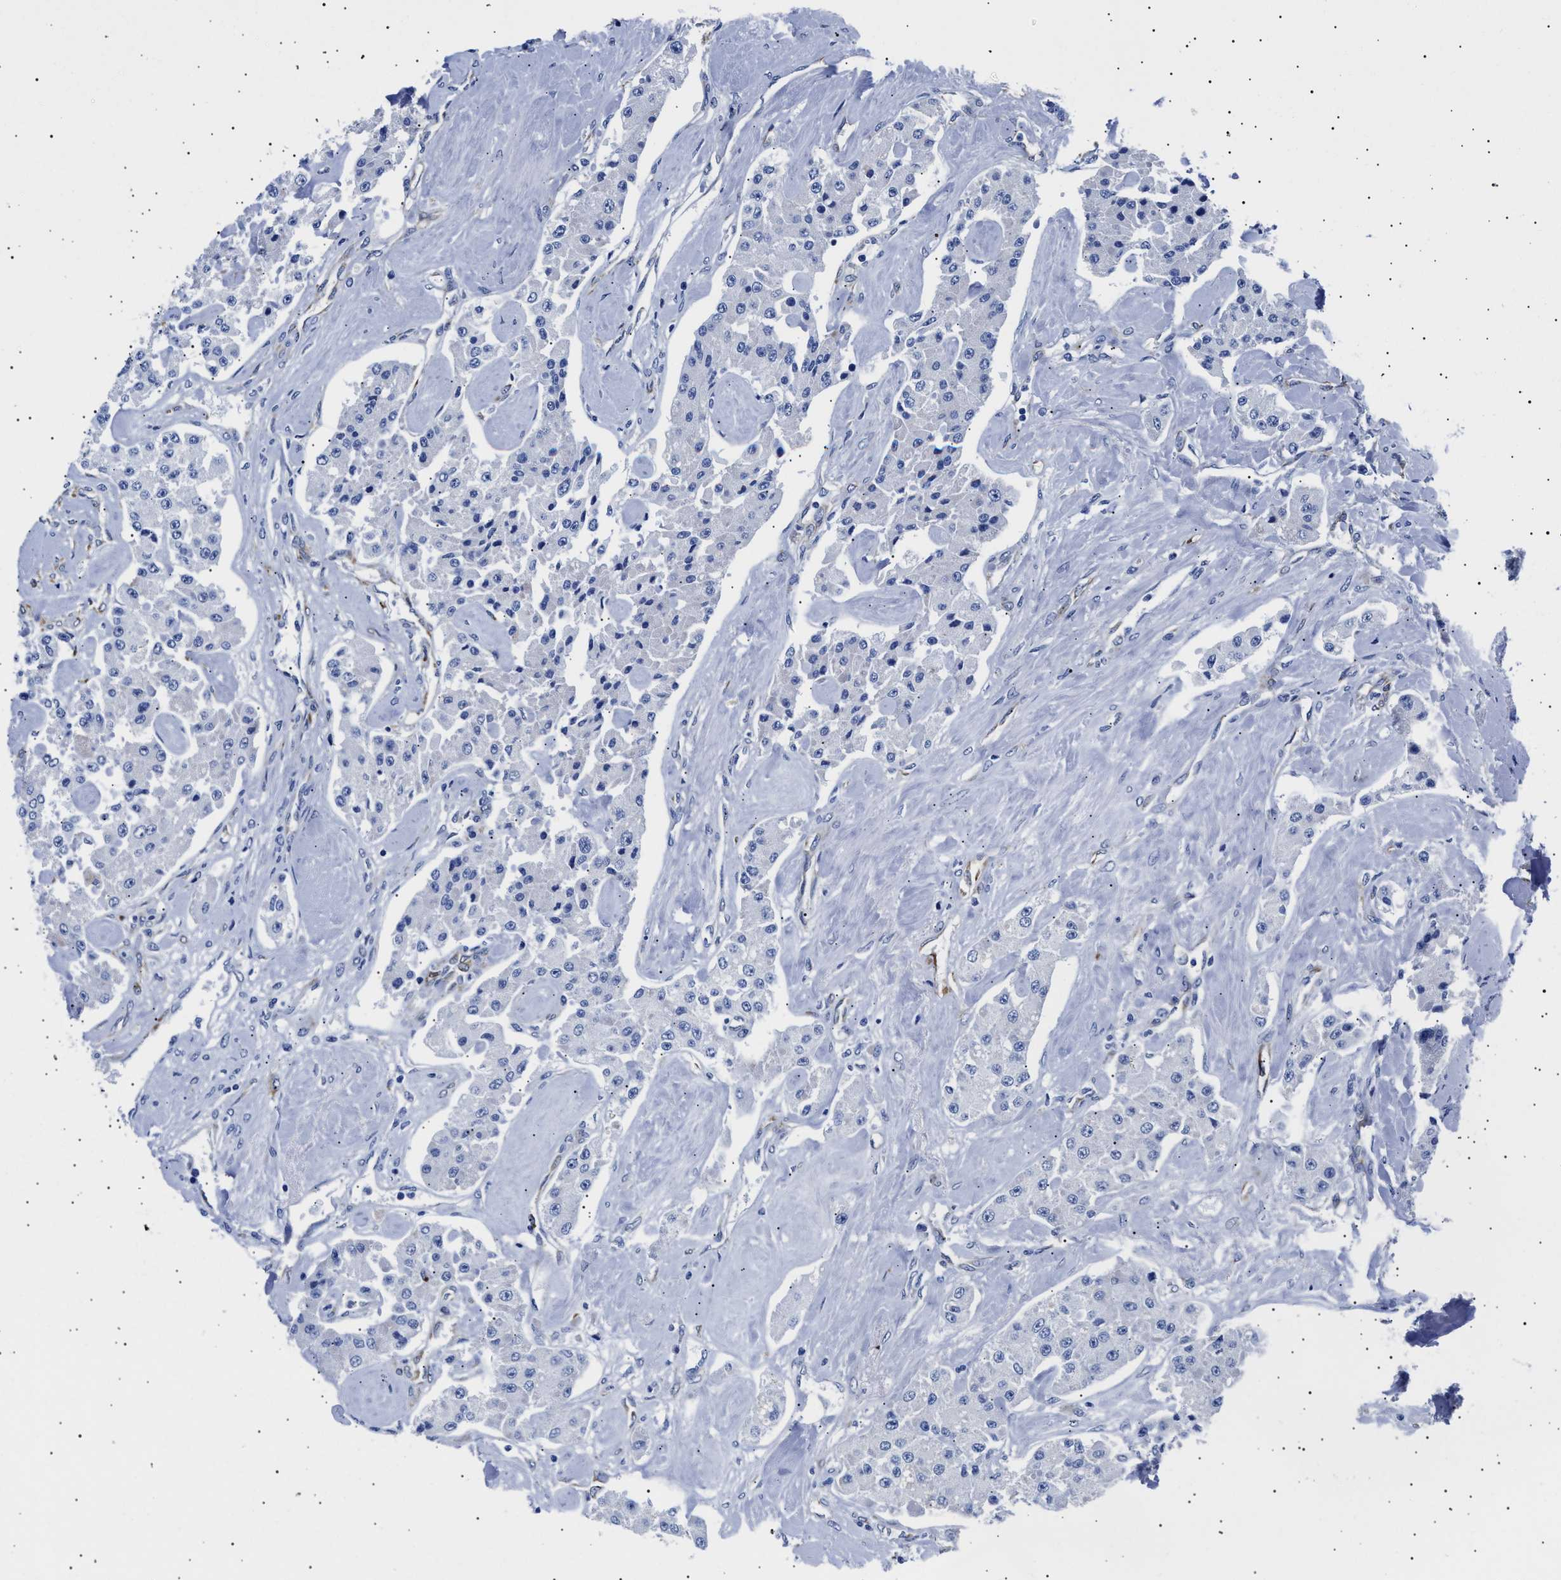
{"staining": {"intensity": "negative", "quantity": "none", "location": "none"}, "tissue": "carcinoid", "cell_type": "Tumor cells", "image_type": "cancer", "snomed": [{"axis": "morphology", "description": "Carcinoid, malignant, NOS"}, {"axis": "topography", "description": "Pancreas"}], "caption": "DAB (3,3'-diaminobenzidine) immunohistochemical staining of human carcinoid reveals no significant staining in tumor cells.", "gene": "HEMGN", "patient": {"sex": "male", "age": 41}}